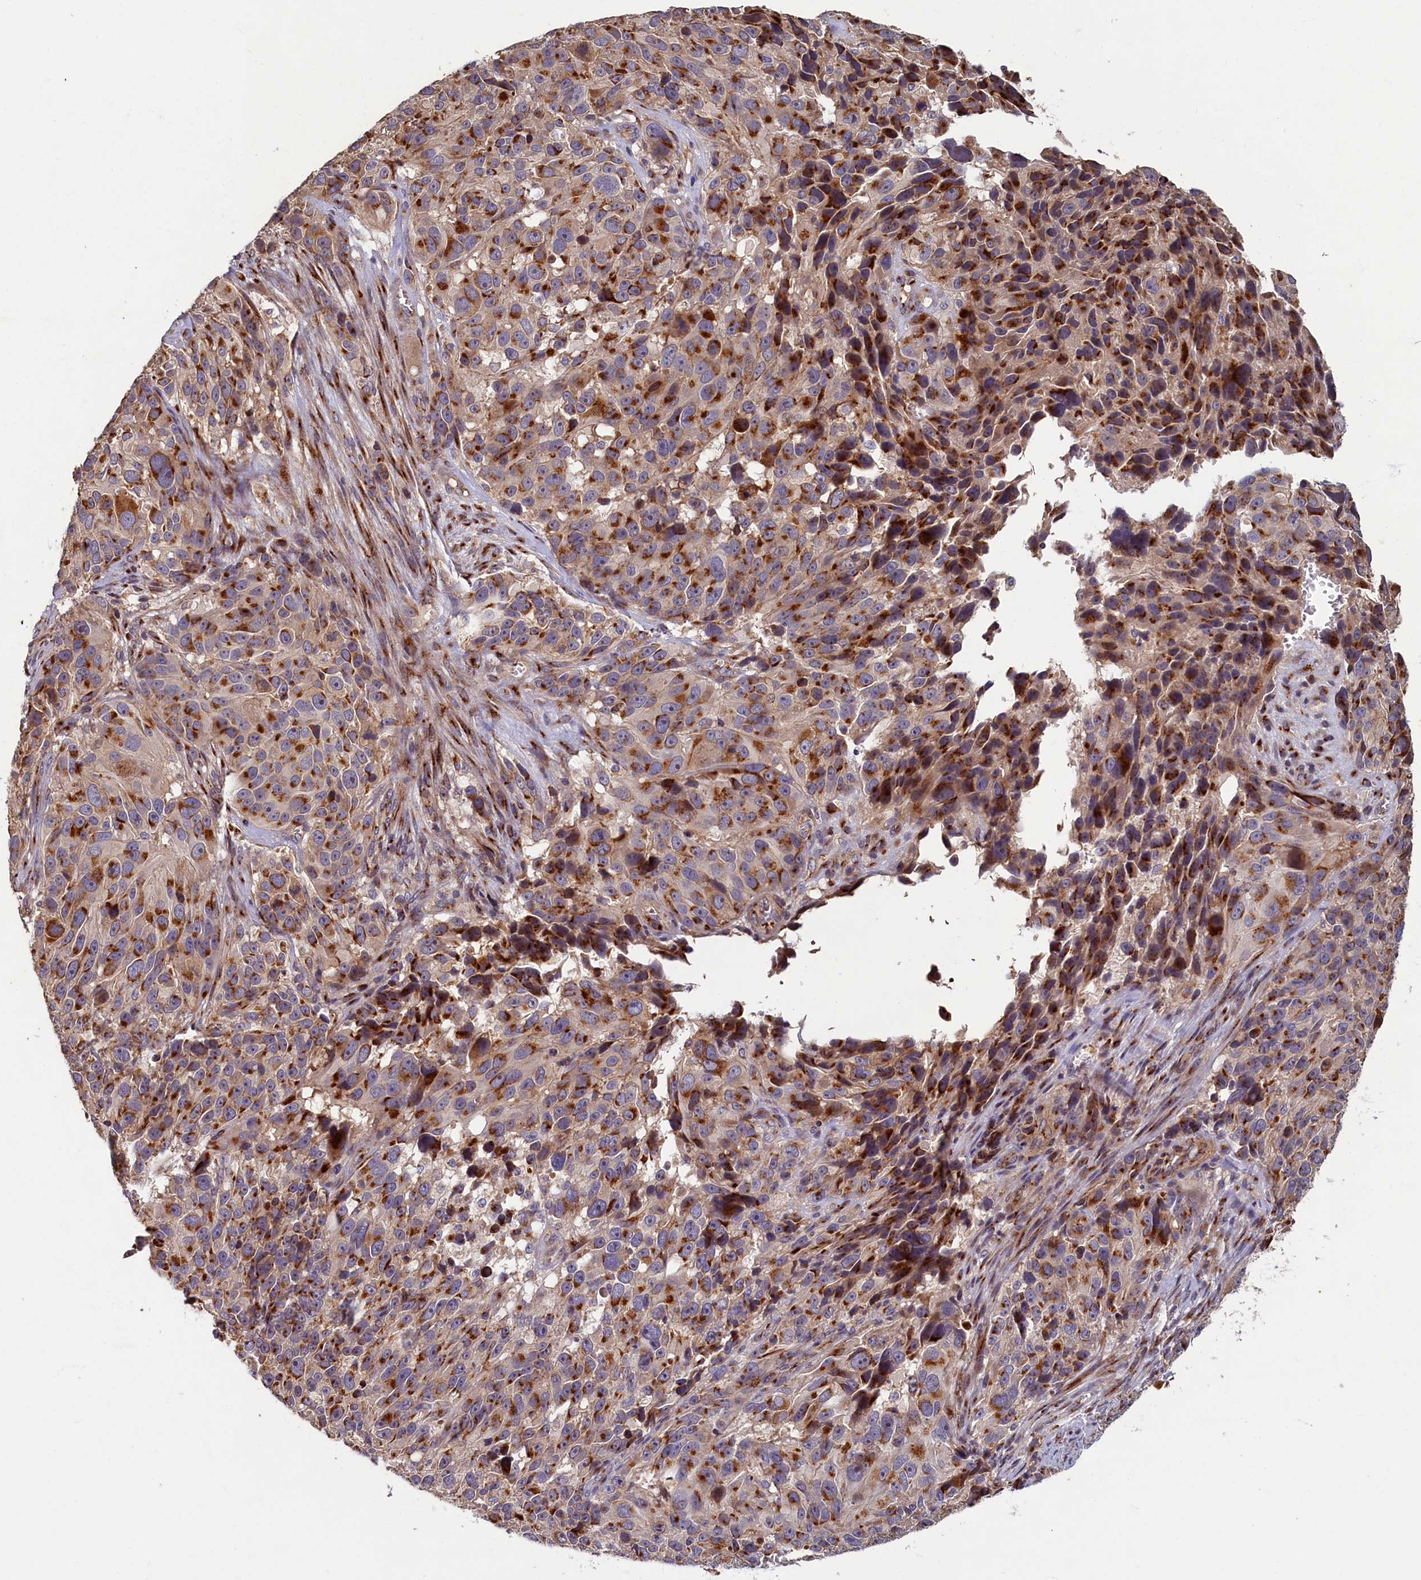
{"staining": {"intensity": "strong", "quantity": ">75%", "location": "cytoplasmic/membranous"}, "tissue": "melanoma", "cell_type": "Tumor cells", "image_type": "cancer", "snomed": [{"axis": "morphology", "description": "Malignant melanoma, NOS"}, {"axis": "topography", "description": "Skin"}], "caption": "A micrograph showing strong cytoplasmic/membranous staining in approximately >75% of tumor cells in malignant melanoma, as visualized by brown immunohistochemical staining.", "gene": "TMEM181", "patient": {"sex": "male", "age": 84}}